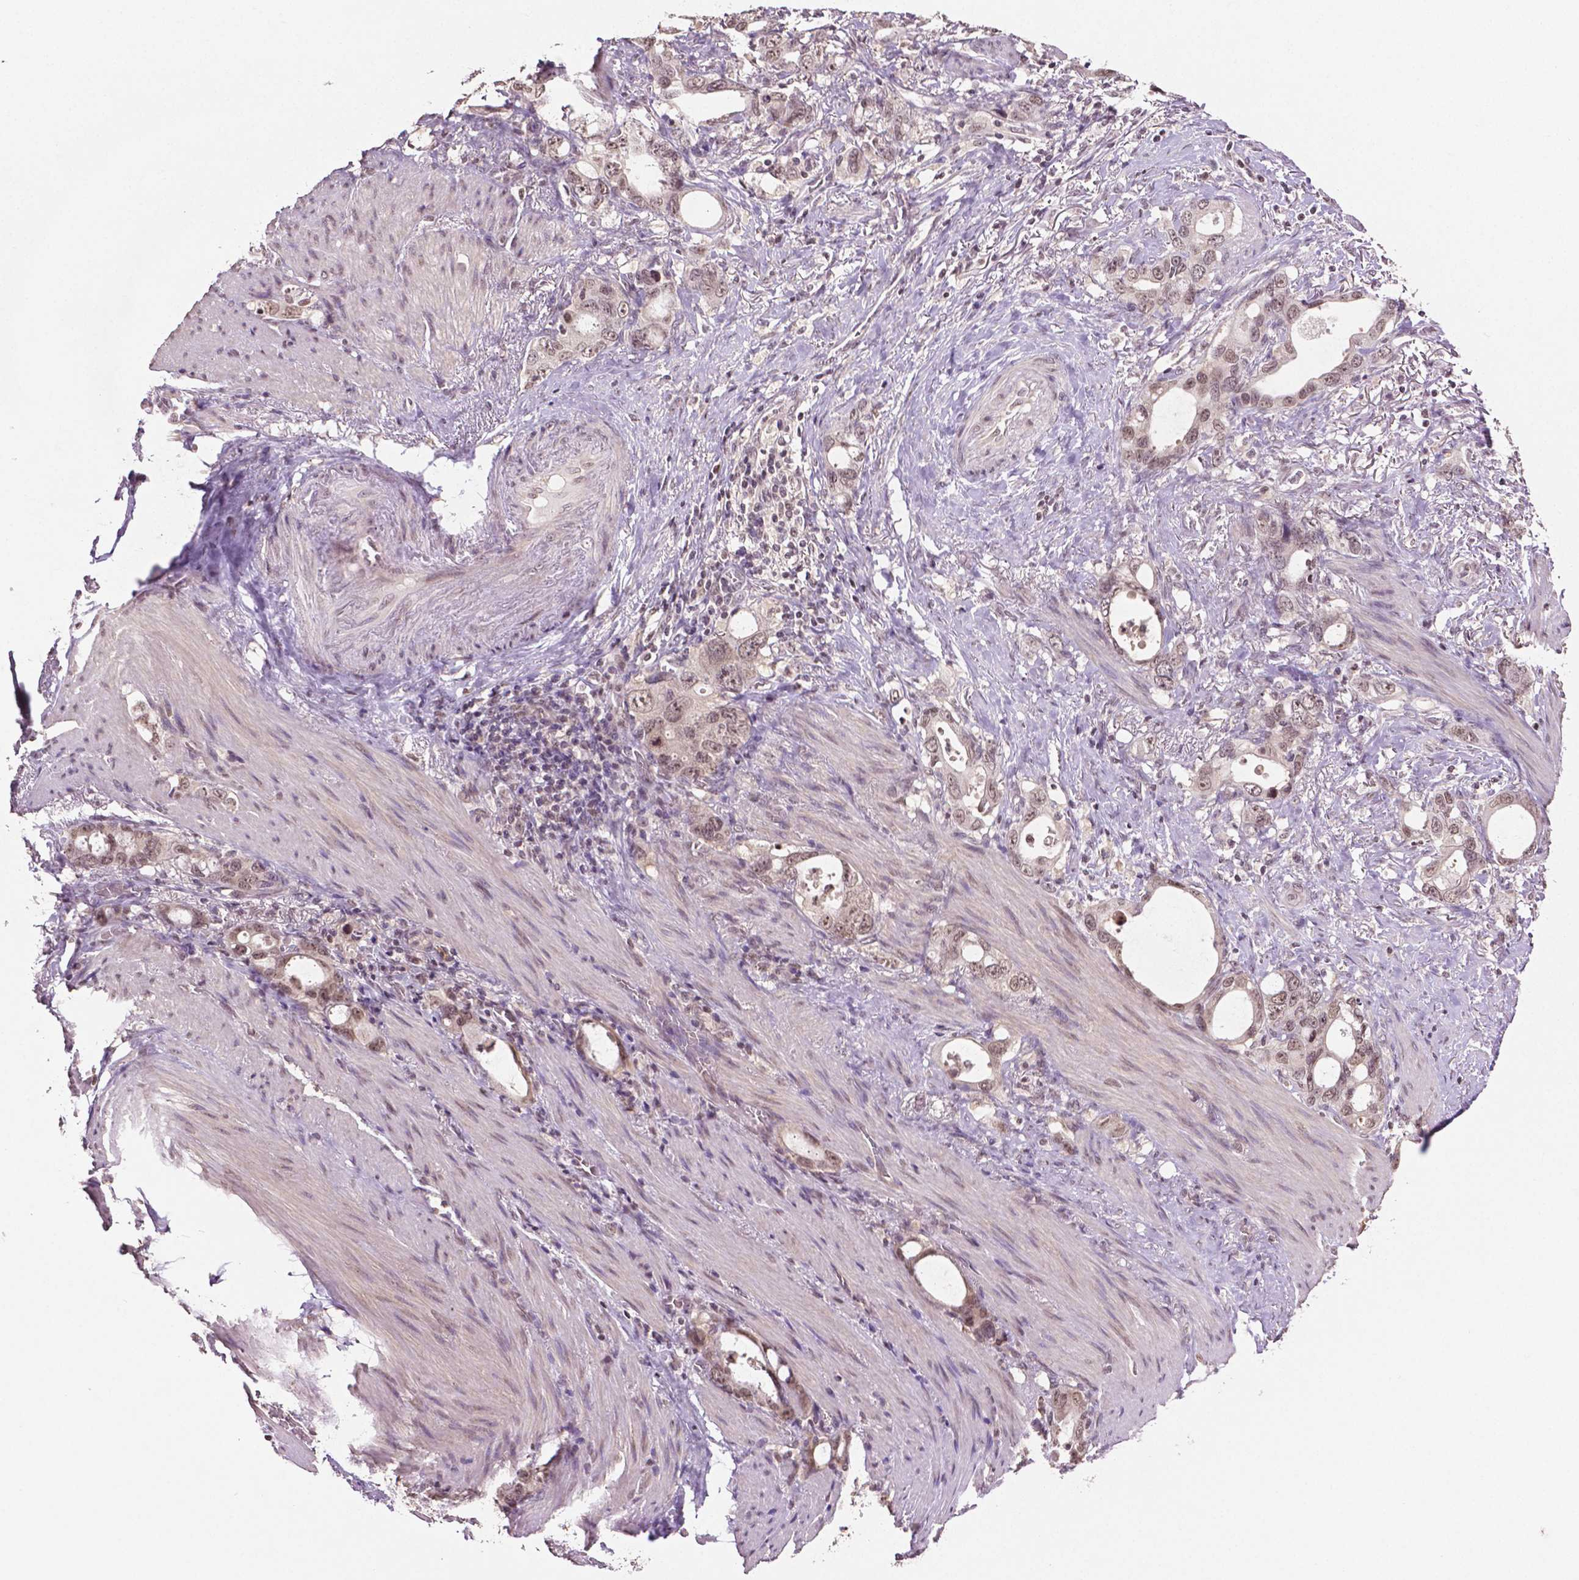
{"staining": {"intensity": "moderate", "quantity": ">75%", "location": "nuclear"}, "tissue": "stomach cancer", "cell_type": "Tumor cells", "image_type": "cancer", "snomed": [{"axis": "morphology", "description": "Adenocarcinoma, NOS"}, {"axis": "topography", "description": "Stomach, upper"}], "caption": "Immunohistochemistry of stomach cancer shows medium levels of moderate nuclear positivity in about >75% of tumor cells. (DAB (3,3'-diaminobenzidine) IHC, brown staining for protein, blue staining for nuclei).", "gene": "DEK", "patient": {"sex": "male", "age": 74}}